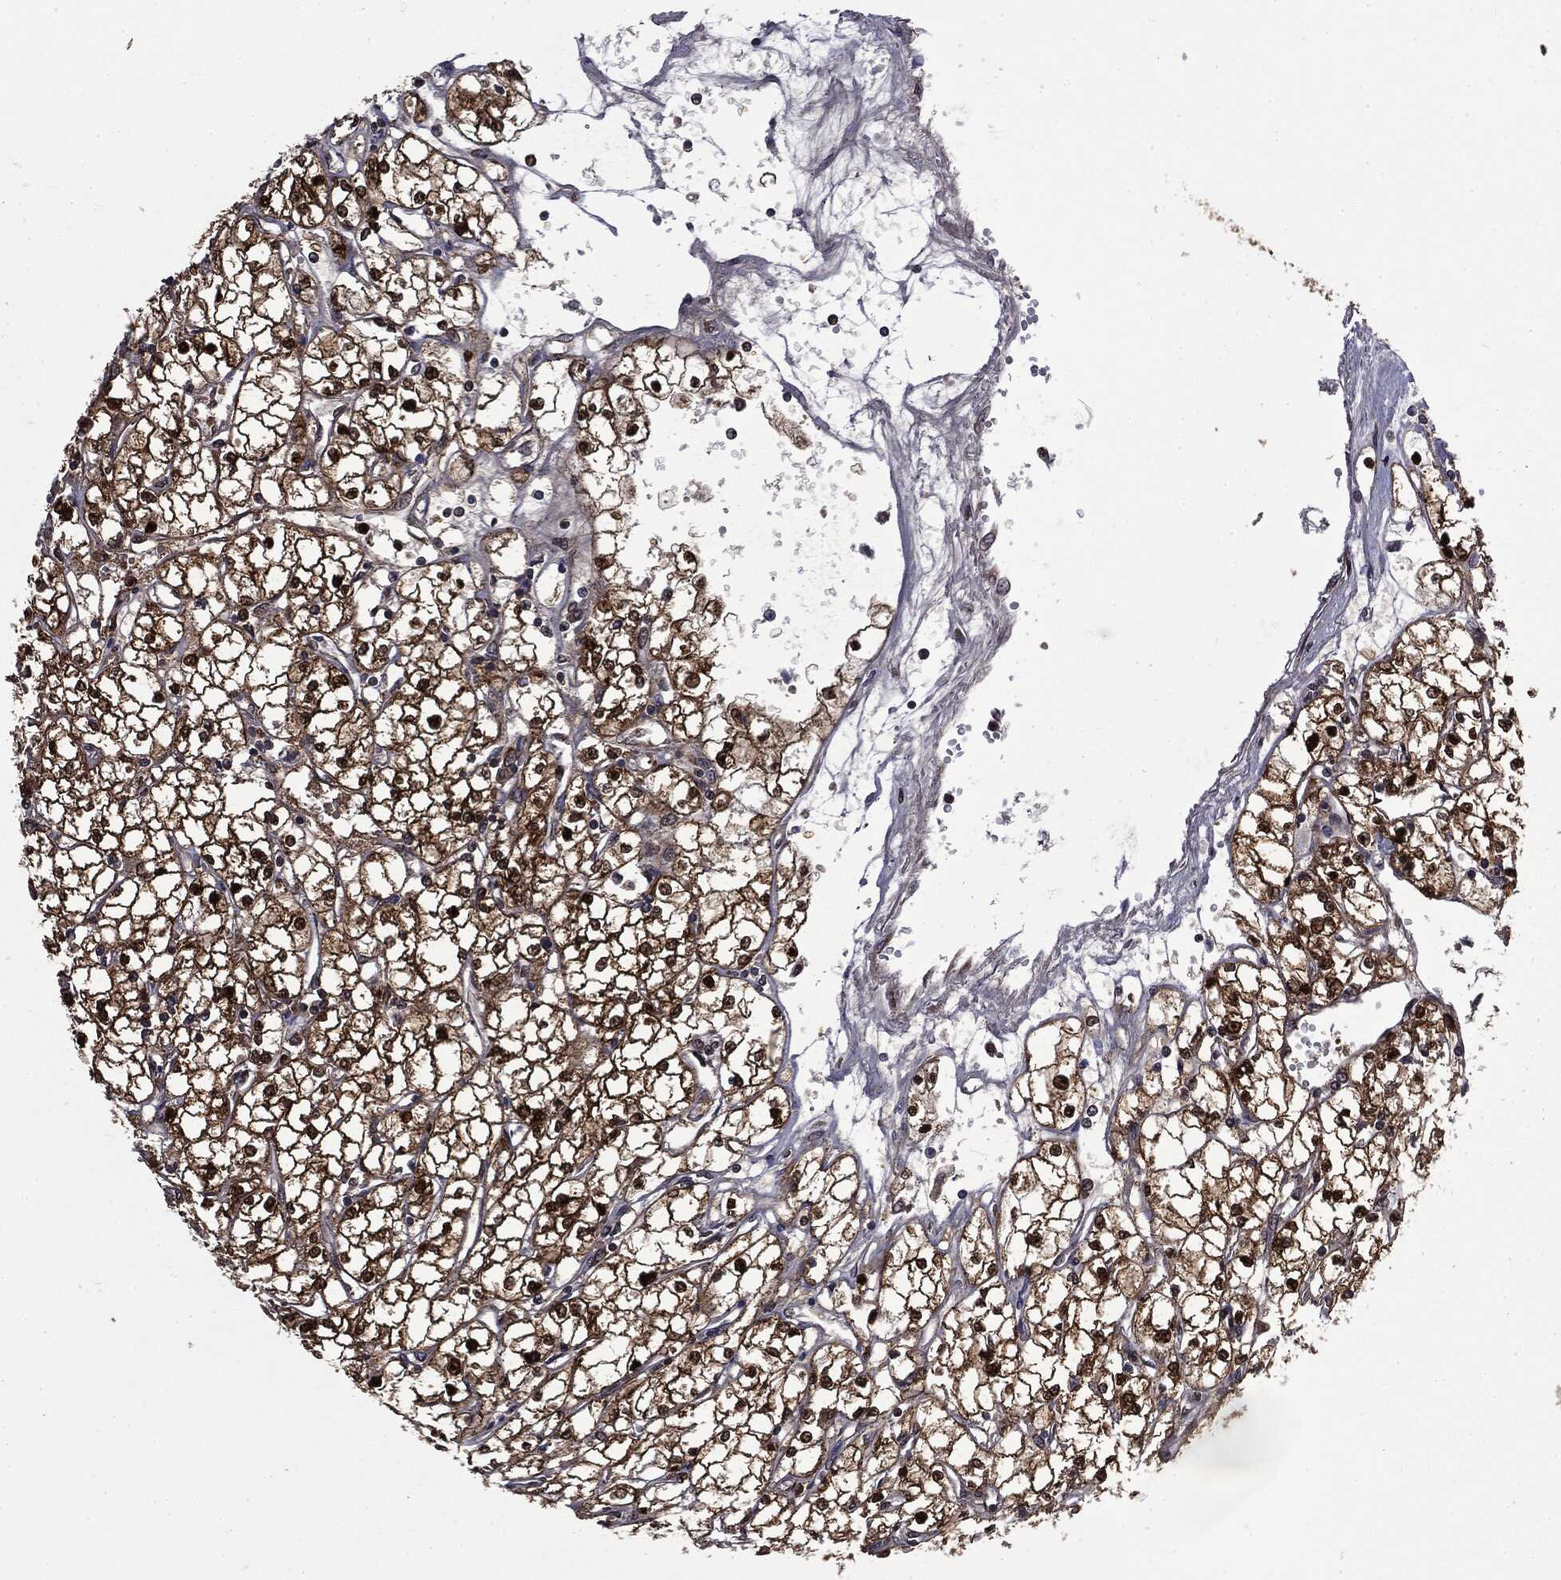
{"staining": {"intensity": "strong", "quantity": ">75%", "location": "cytoplasmic/membranous,nuclear"}, "tissue": "renal cancer", "cell_type": "Tumor cells", "image_type": "cancer", "snomed": [{"axis": "morphology", "description": "Adenocarcinoma, NOS"}, {"axis": "topography", "description": "Kidney"}], "caption": "Immunohistochemical staining of human renal cancer (adenocarcinoma) demonstrates high levels of strong cytoplasmic/membranous and nuclear positivity in approximately >75% of tumor cells.", "gene": "GPI", "patient": {"sex": "male", "age": 67}}